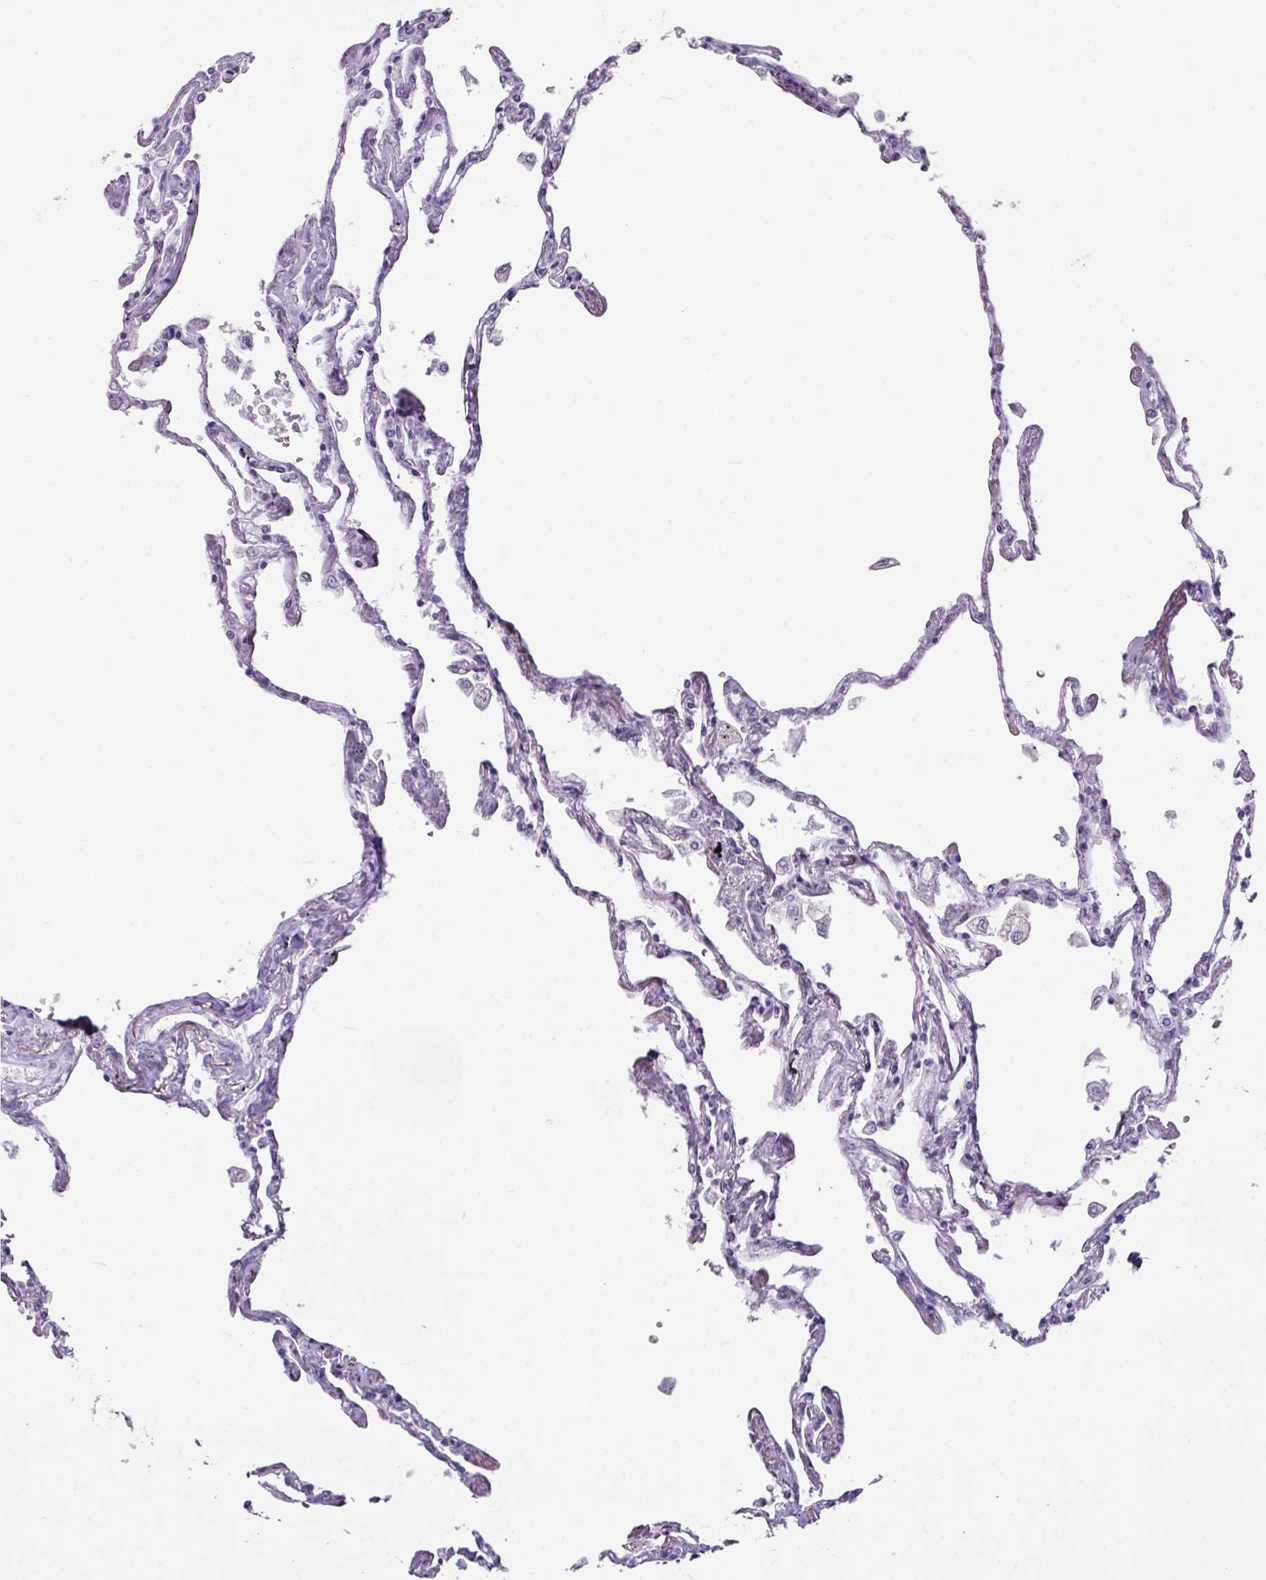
{"staining": {"intensity": "negative", "quantity": "none", "location": "none"}, "tissue": "lung", "cell_type": "Alveolar cells", "image_type": "normal", "snomed": [{"axis": "morphology", "description": "Normal tissue, NOS"}, {"axis": "topography", "description": "Lung"}], "caption": "This is a histopathology image of immunohistochemistry (IHC) staining of unremarkable lung, which shows no expression in alveolar cells. (Stains: DAB IHC with hematoxylin counter stain, Microscopy: brightfield microscopy at high magnification).", "gene": "TTLL12", "patient": {"sex": "female", "age": 67}}